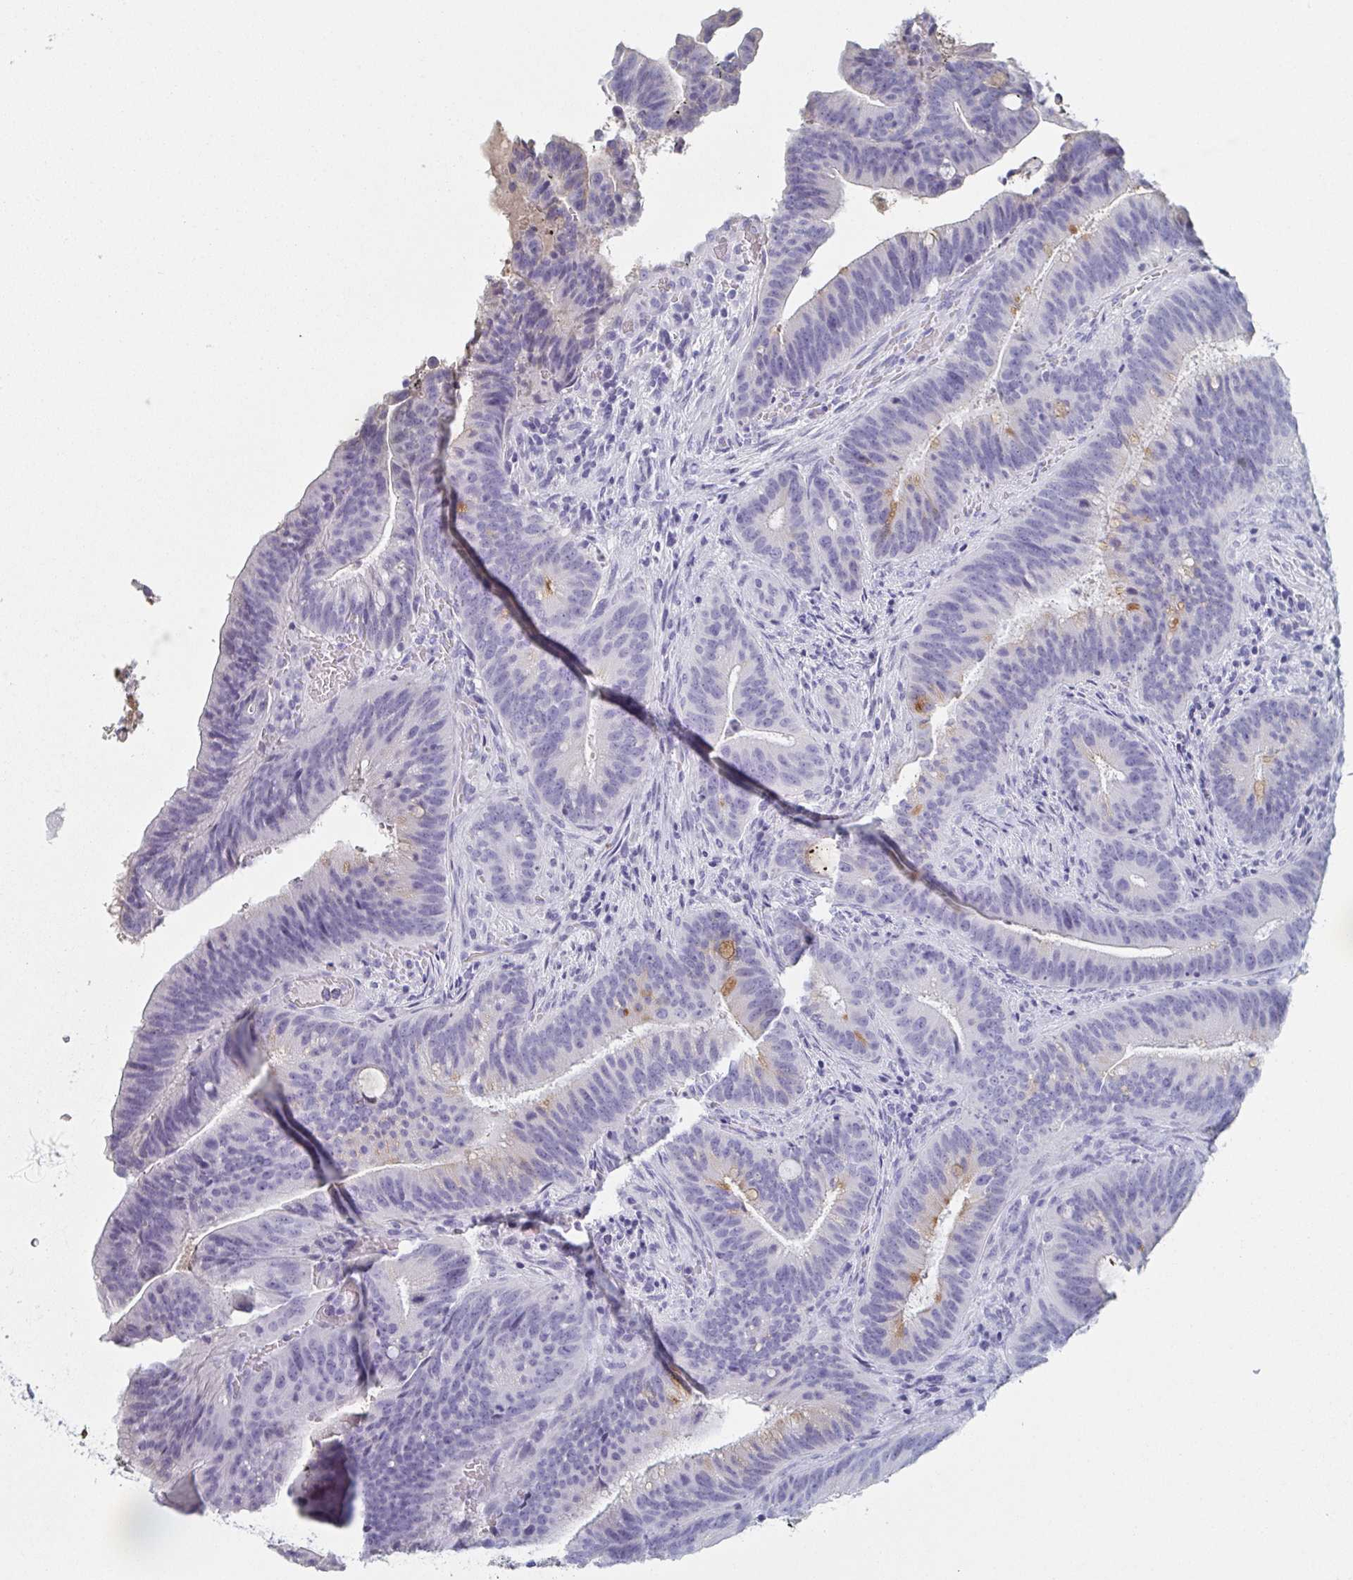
{"staining": {"intensity": "negative", "quantity": "none", "location": "none"}, "tissue": "colorectal cancer", "cell_type": "Tumor cells", "image_type": "cancer", "snomed": [{"axis": "morphology", "description": "Adenocarcinoma, NOS"}, {"axis": "topography", "description": "Colon"}], "caption": "DAB immunohistochemical staining of human adenocarcinoma (colorectal) reveals no significant positivity in tumor cells.", "gene": "ITLN1", "patient": {"sex": "female", "age": 43}}